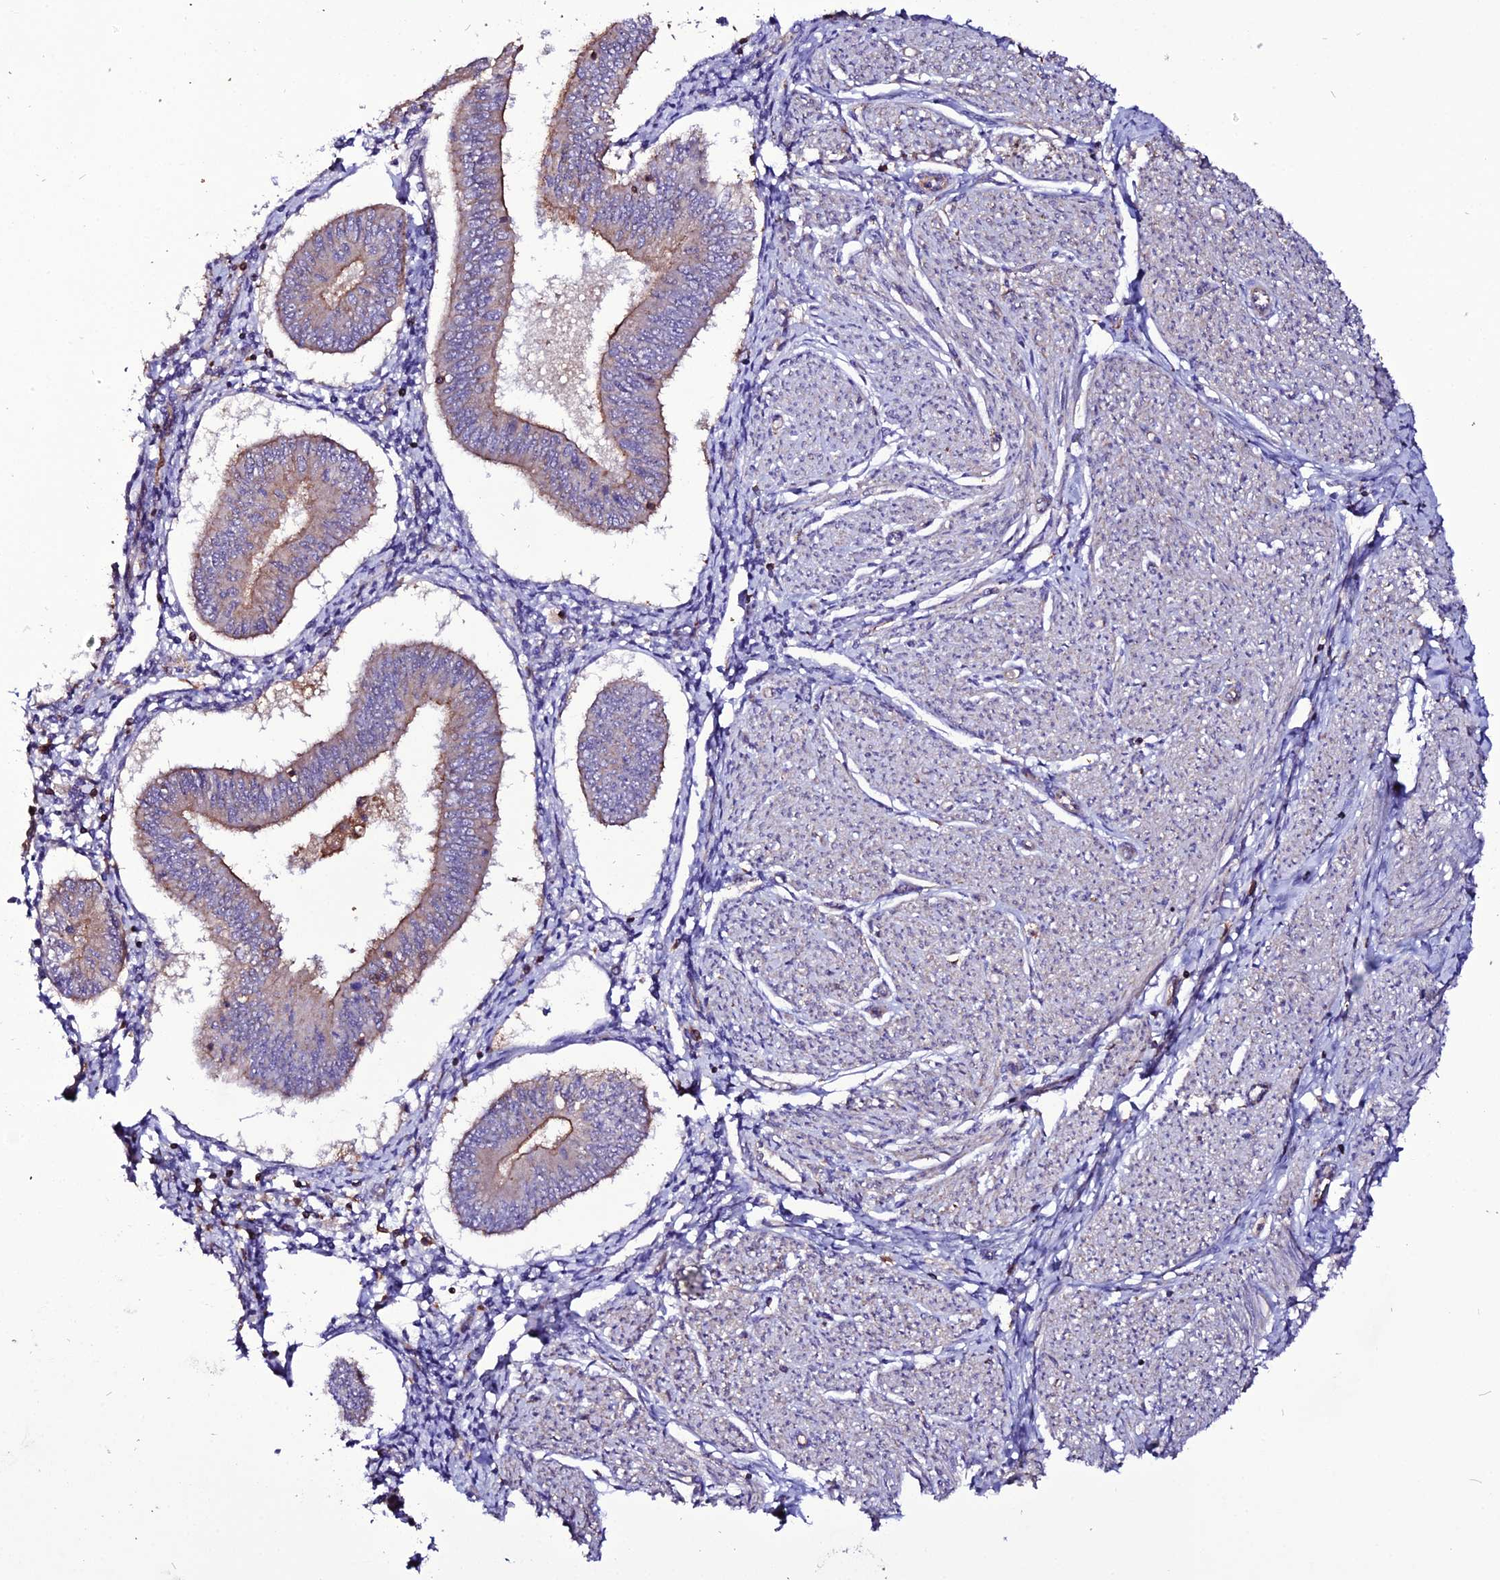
{"staining": {"intensity": "moderate", "quantity": "<25%", "location": "cytoplasmic/membranous"}, "tissue": "endometrial cancer", "cell_type": "Tumor cells", "image_type": "cancer", "snomed": [{"axis": "morphology", "description": "Adenocarcinoma, NOS"}, {"axis": "topography", "description": "Endometrium"}], "caption": "Immunohistochemical staining of human endometrial adenocarcinoma shows low levels of moderate cytoplasmic/membranous protein staining in about <25% of tumor cells.", "gene": "USP17L15", "patient": {"sex": "female", "age": 58}}